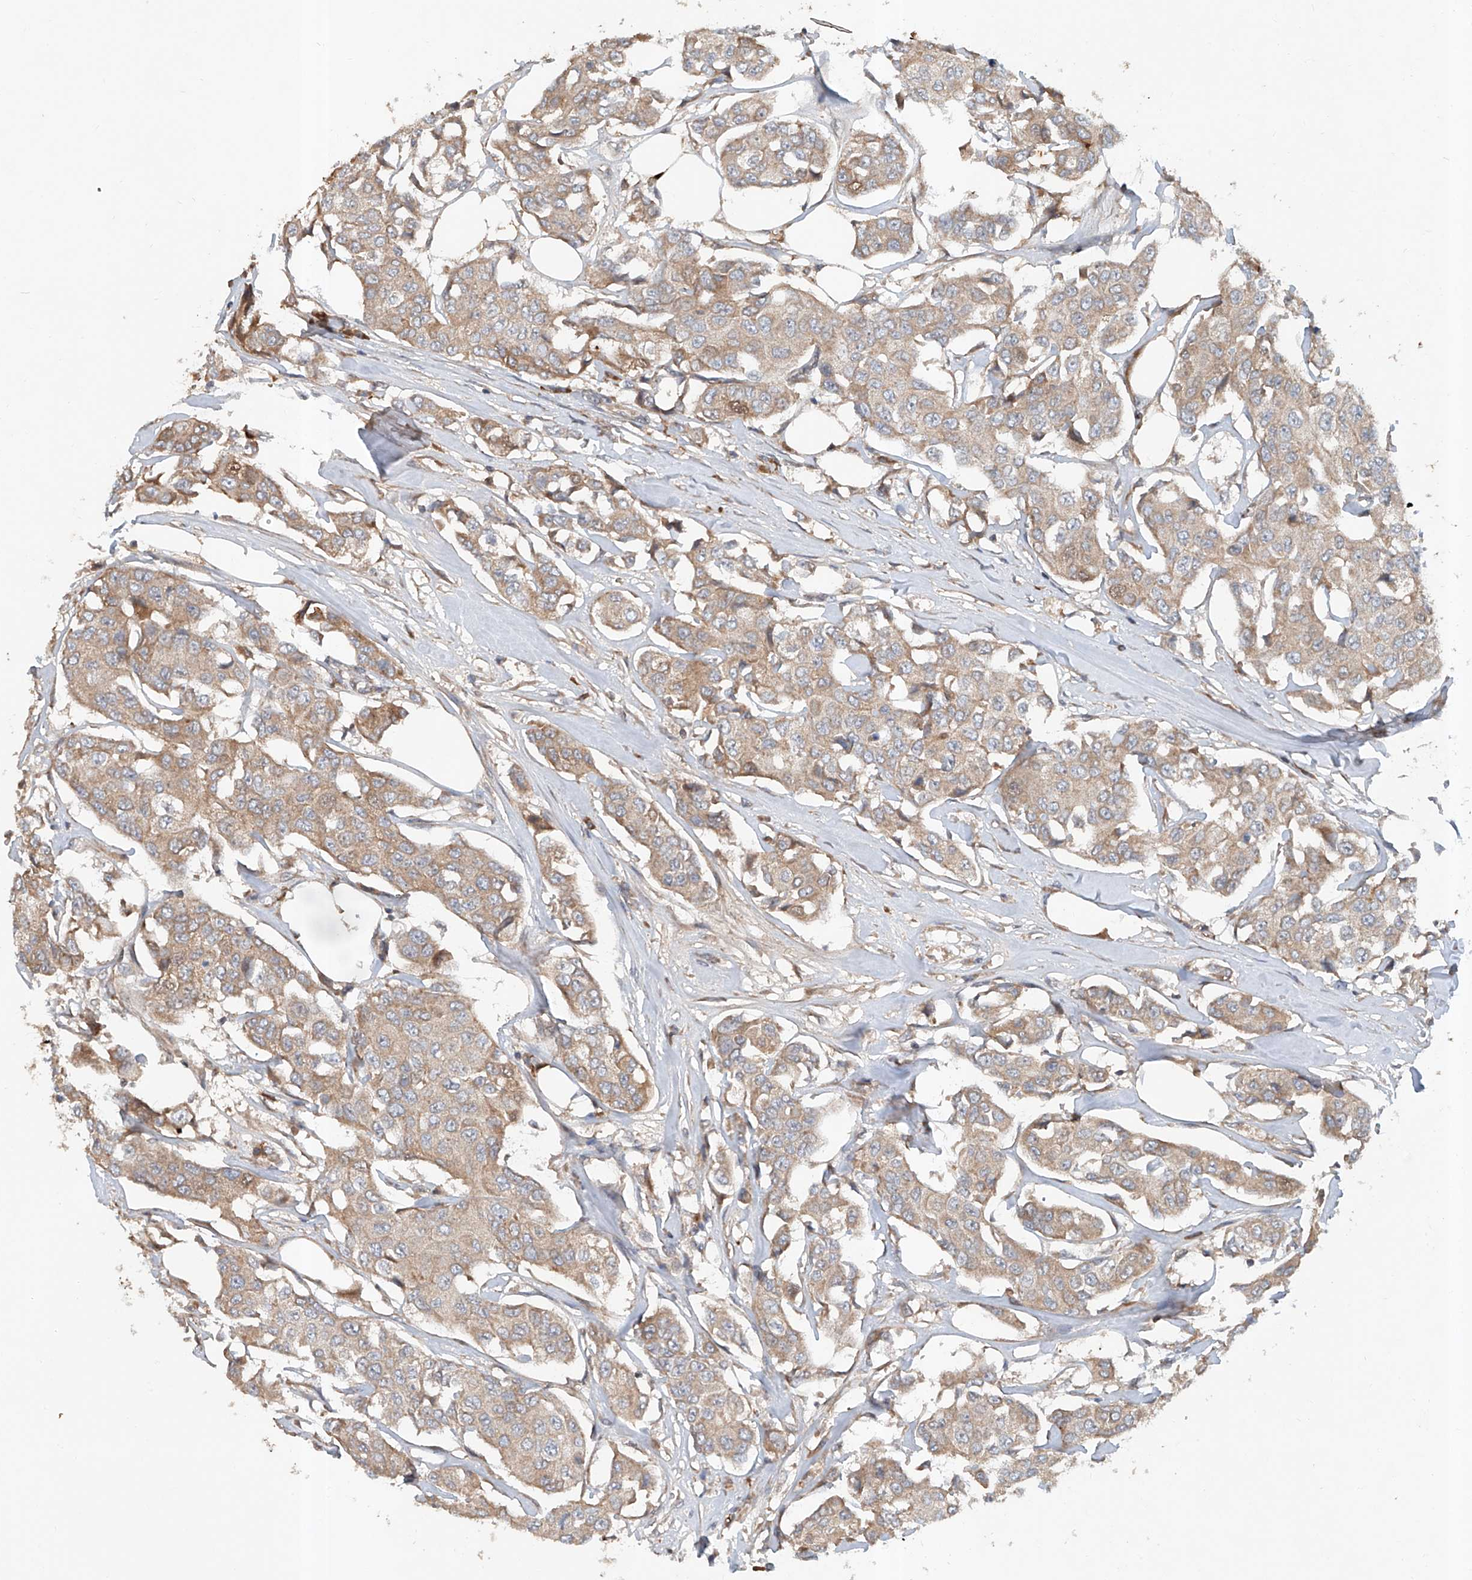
{"staining": {"intensity": "weak", "quantity": ">75%", "location": "cytoplasmic/membranous"}, "tissue": "breast cancer", "cell_type": "Tumor cells", "image_type": "cancer", "snomed": [{"axis": "morphology", "description": "Duct carcinoma"}, {"axis": "topography", "description": "Breast"}], "caption": "Human breast invasive ductal carcinoma stained with a brown dye displays weak cytoplasmic/membranous positive staining in approximately >75% of tumor cells.", "gene": "ADAM23", "patient": {"sex": "female", "age": 80}}